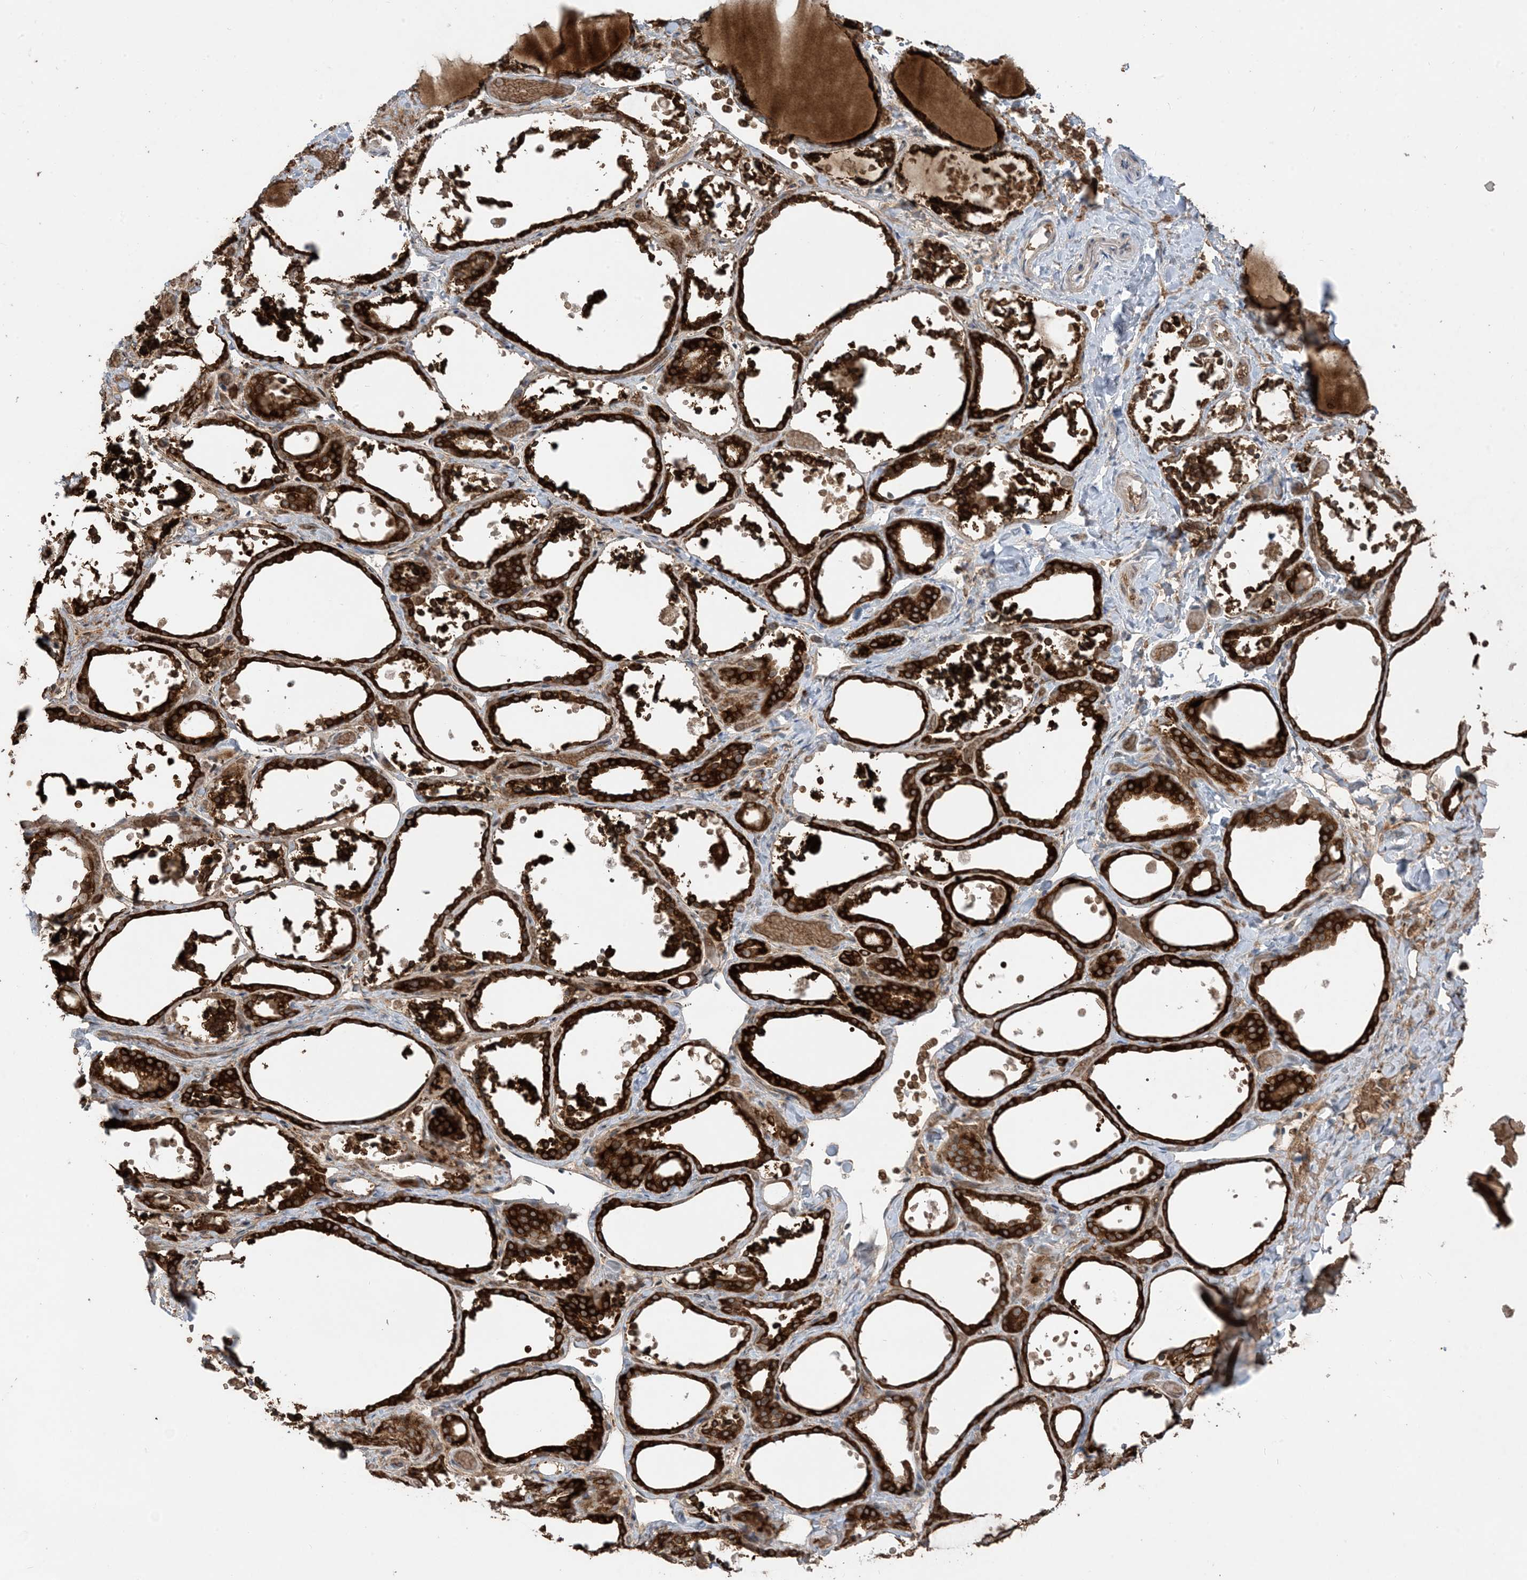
{"staining": {"intensity": "strong", "quantity": ">75%", "location": "cytoplasmic/membranous"}, "tissue": "thyroid gland", "cell_type": "Glandular cells", "image_type": "normal", "snomed": [{"axis": "morphology", "description": "Normal tissue, NOS"}, {"axis": "topography", "description": "Thyroid gland"}], "caption": "Immunohistochemistry (DAB) staining of normal human thyroid gland exhibits strong cytoplasmic/membranous protein staining in about >75% of glandular cells. Immunohistochemistry stains the protein of interest in brown and the nuclei are stained blue.", "gene": "PUSL1", "patient": {"sex": "female", "age": 44}}